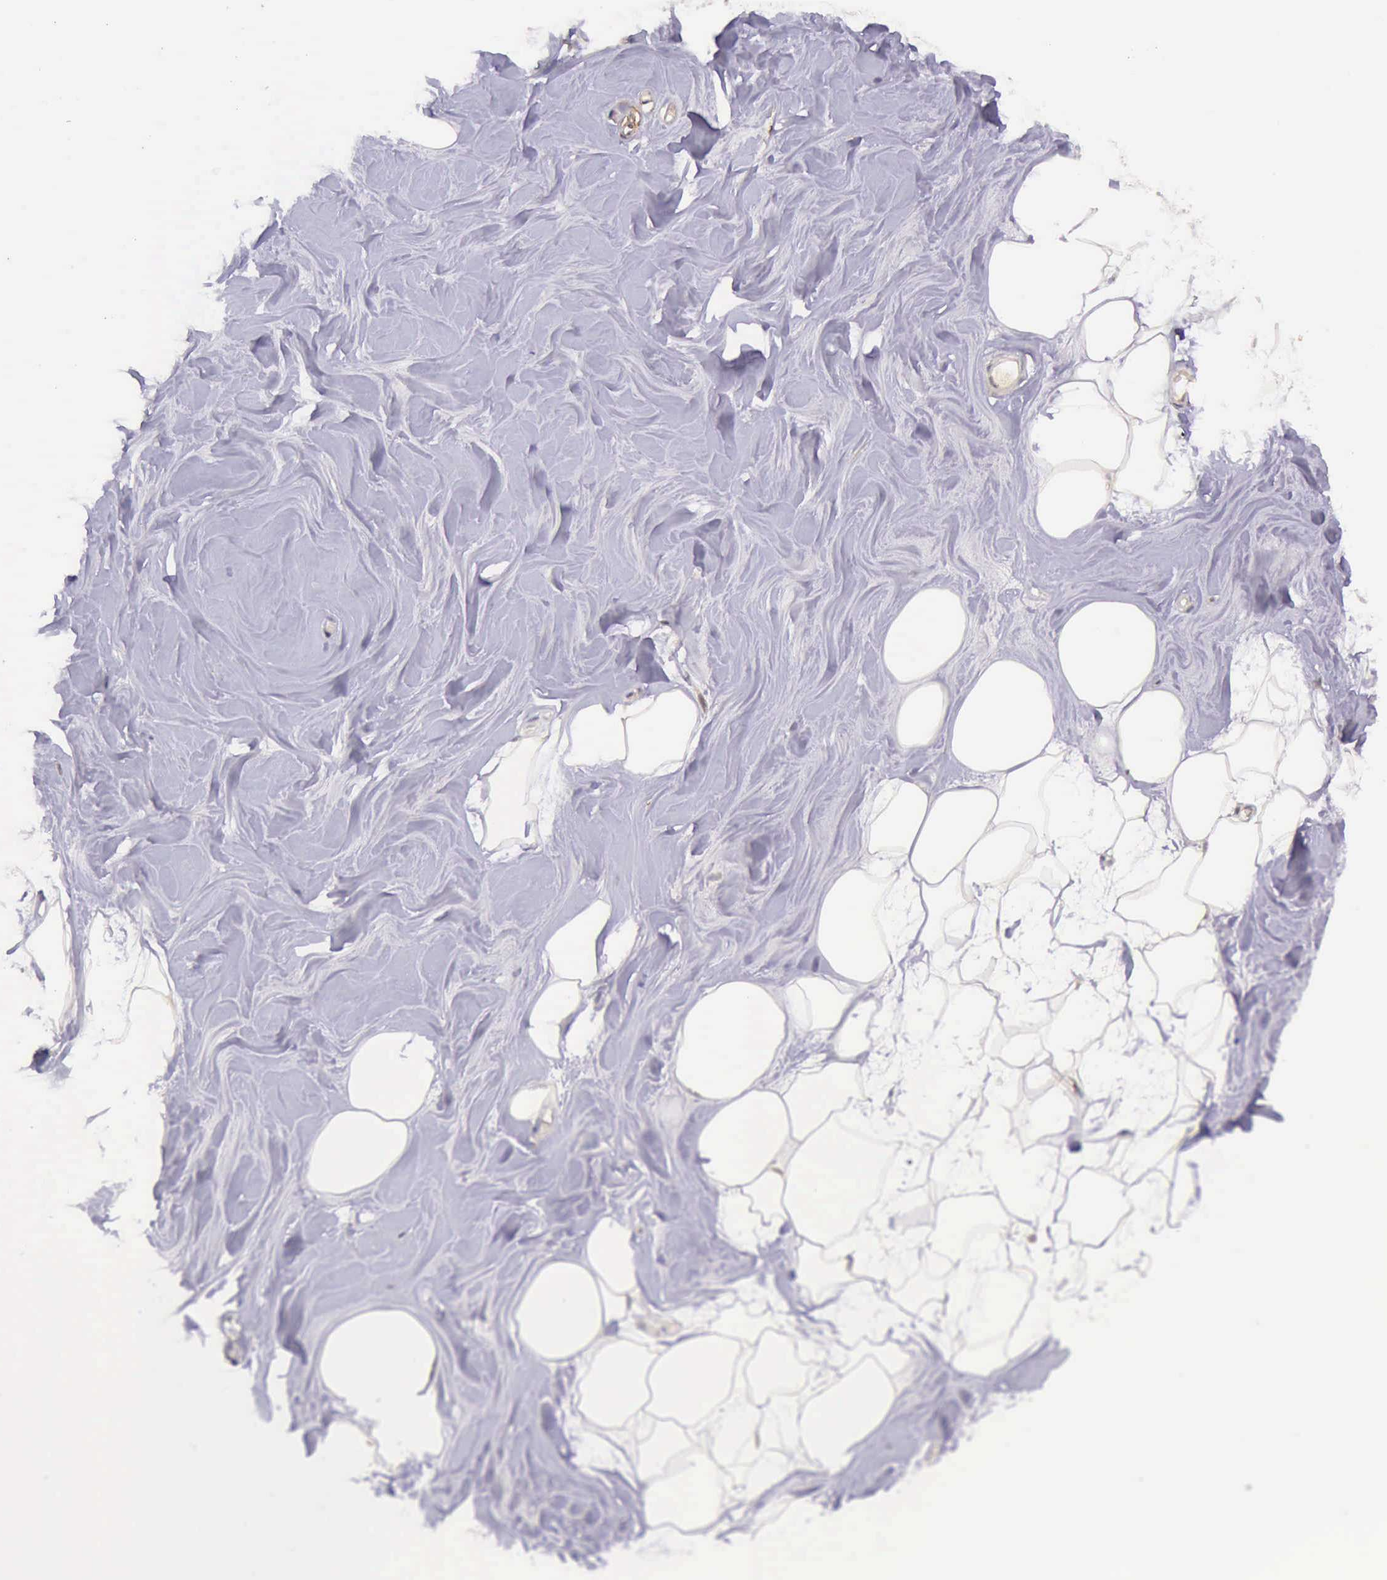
{"staining": {"intensity": "negative", "quantity": "none", "location": "none"}, "tissue": "adipose tissue", "cell_type": "Adipocytes", "image_type": "normal", "snomed": [{"axis": "morphology", "description": "Normal tissue, NOS"}, {"axis": "topography", "description": "Breast"}], "caption": "This is an IHC photomicrograph of benign human adipose tissue. There is no staining in adipocytes.", "gene": "PRICKLE3", "patient": {"sex": "female", "age": 44}}